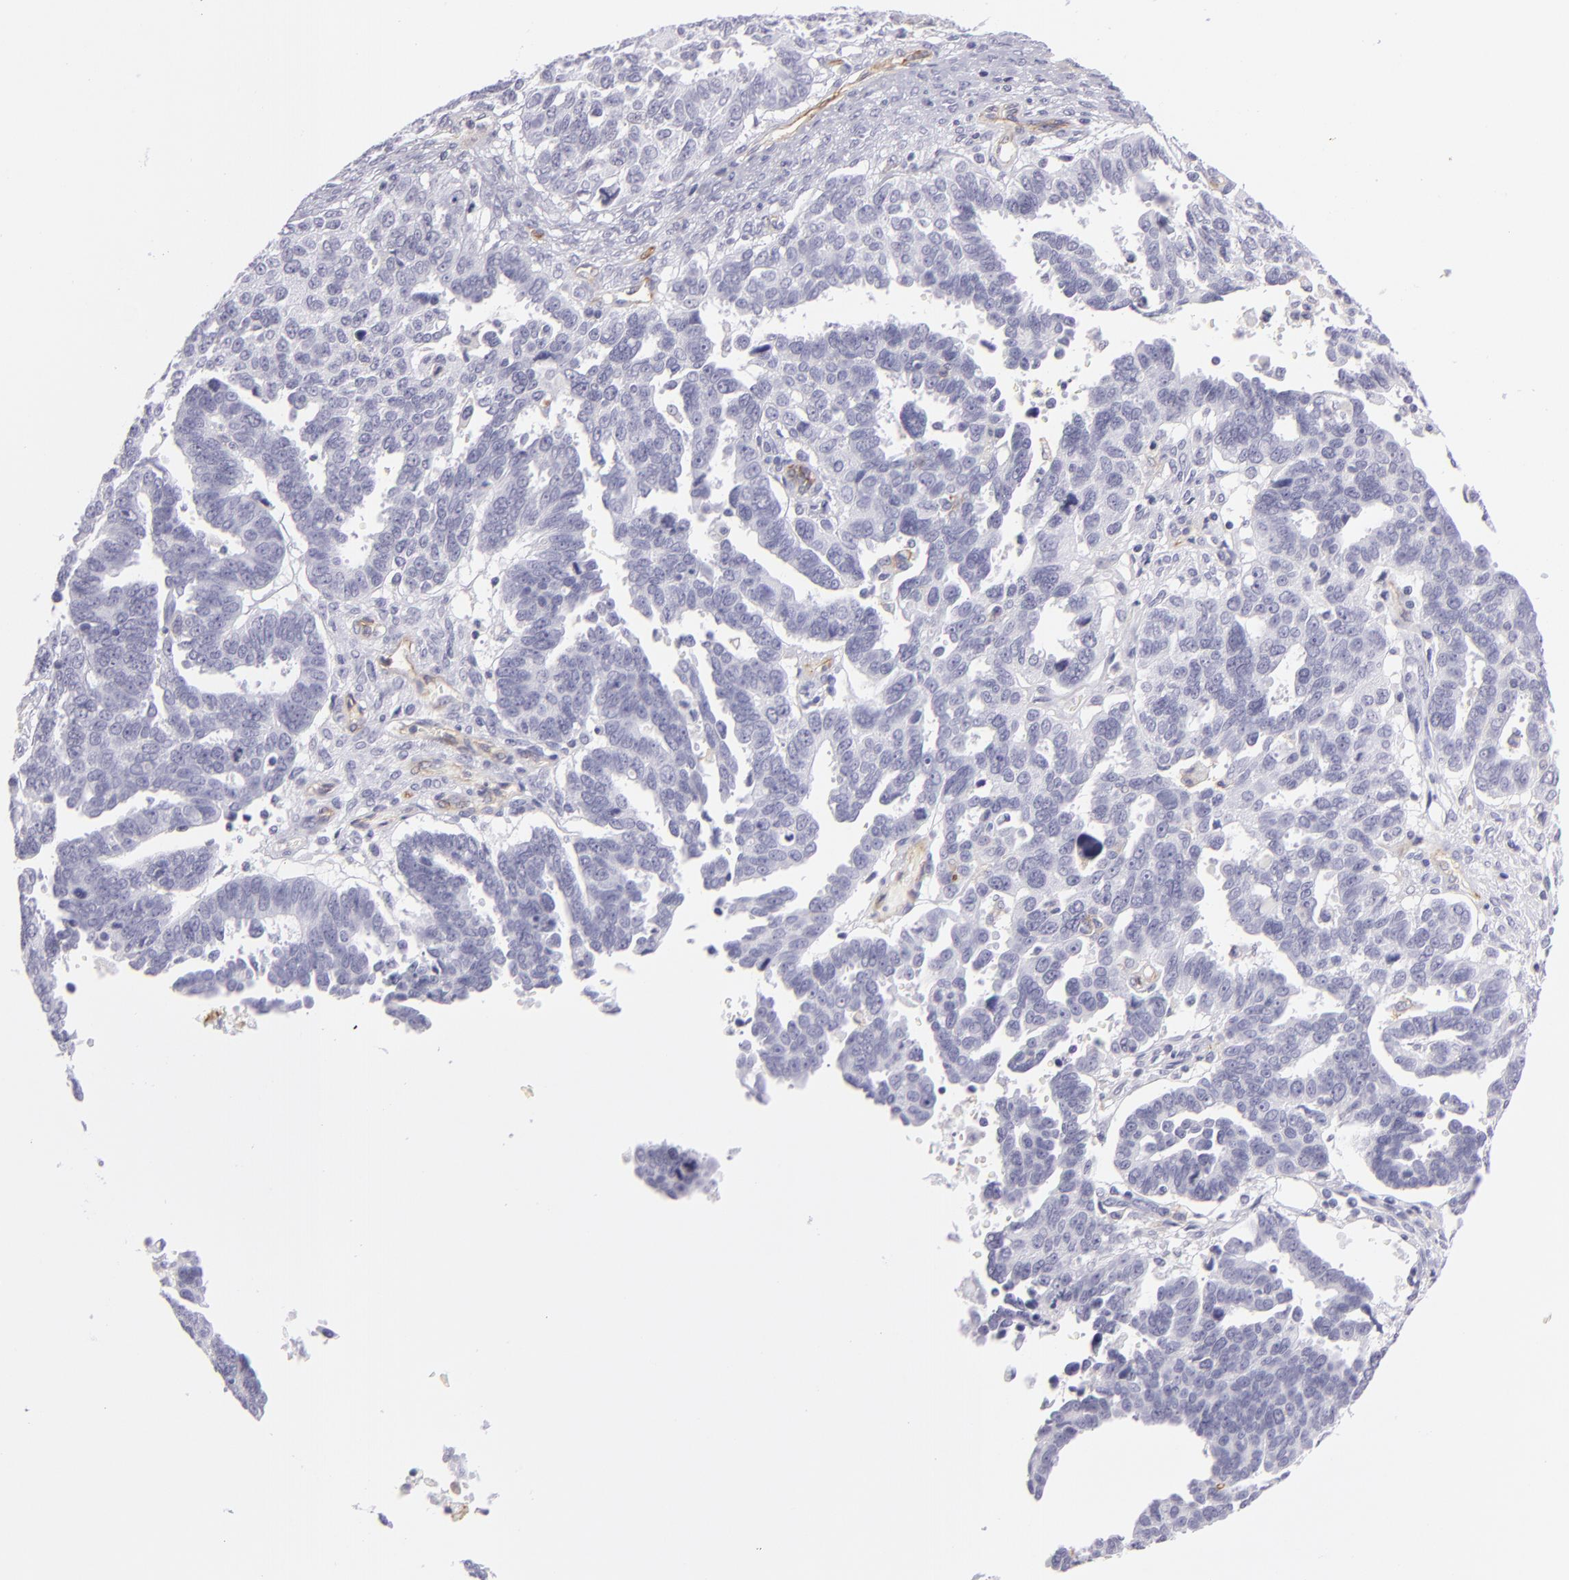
{"staining": {"intensity": "negative", "quantity": "none", "location": "none"}, "tissue": "ovarian cancer", "cell_type": "Tumor cells", "image_type": "cancer", "snomed": [{"axis": "morphology", "description": "Carcinoma, endometroid"}, {"axis": "morphology", "description": "Cystadenocarcinoma, serous, NOS"}, {"axis": "topography", "description": "Ovary"}], "caption": "Ovarian cancer (endometroid carcinoma) was stained to show a protein in brown. There is no significant expression in tumor cells.", "gene": "THBD", "patient": {"sex": "female", "age": 45}}